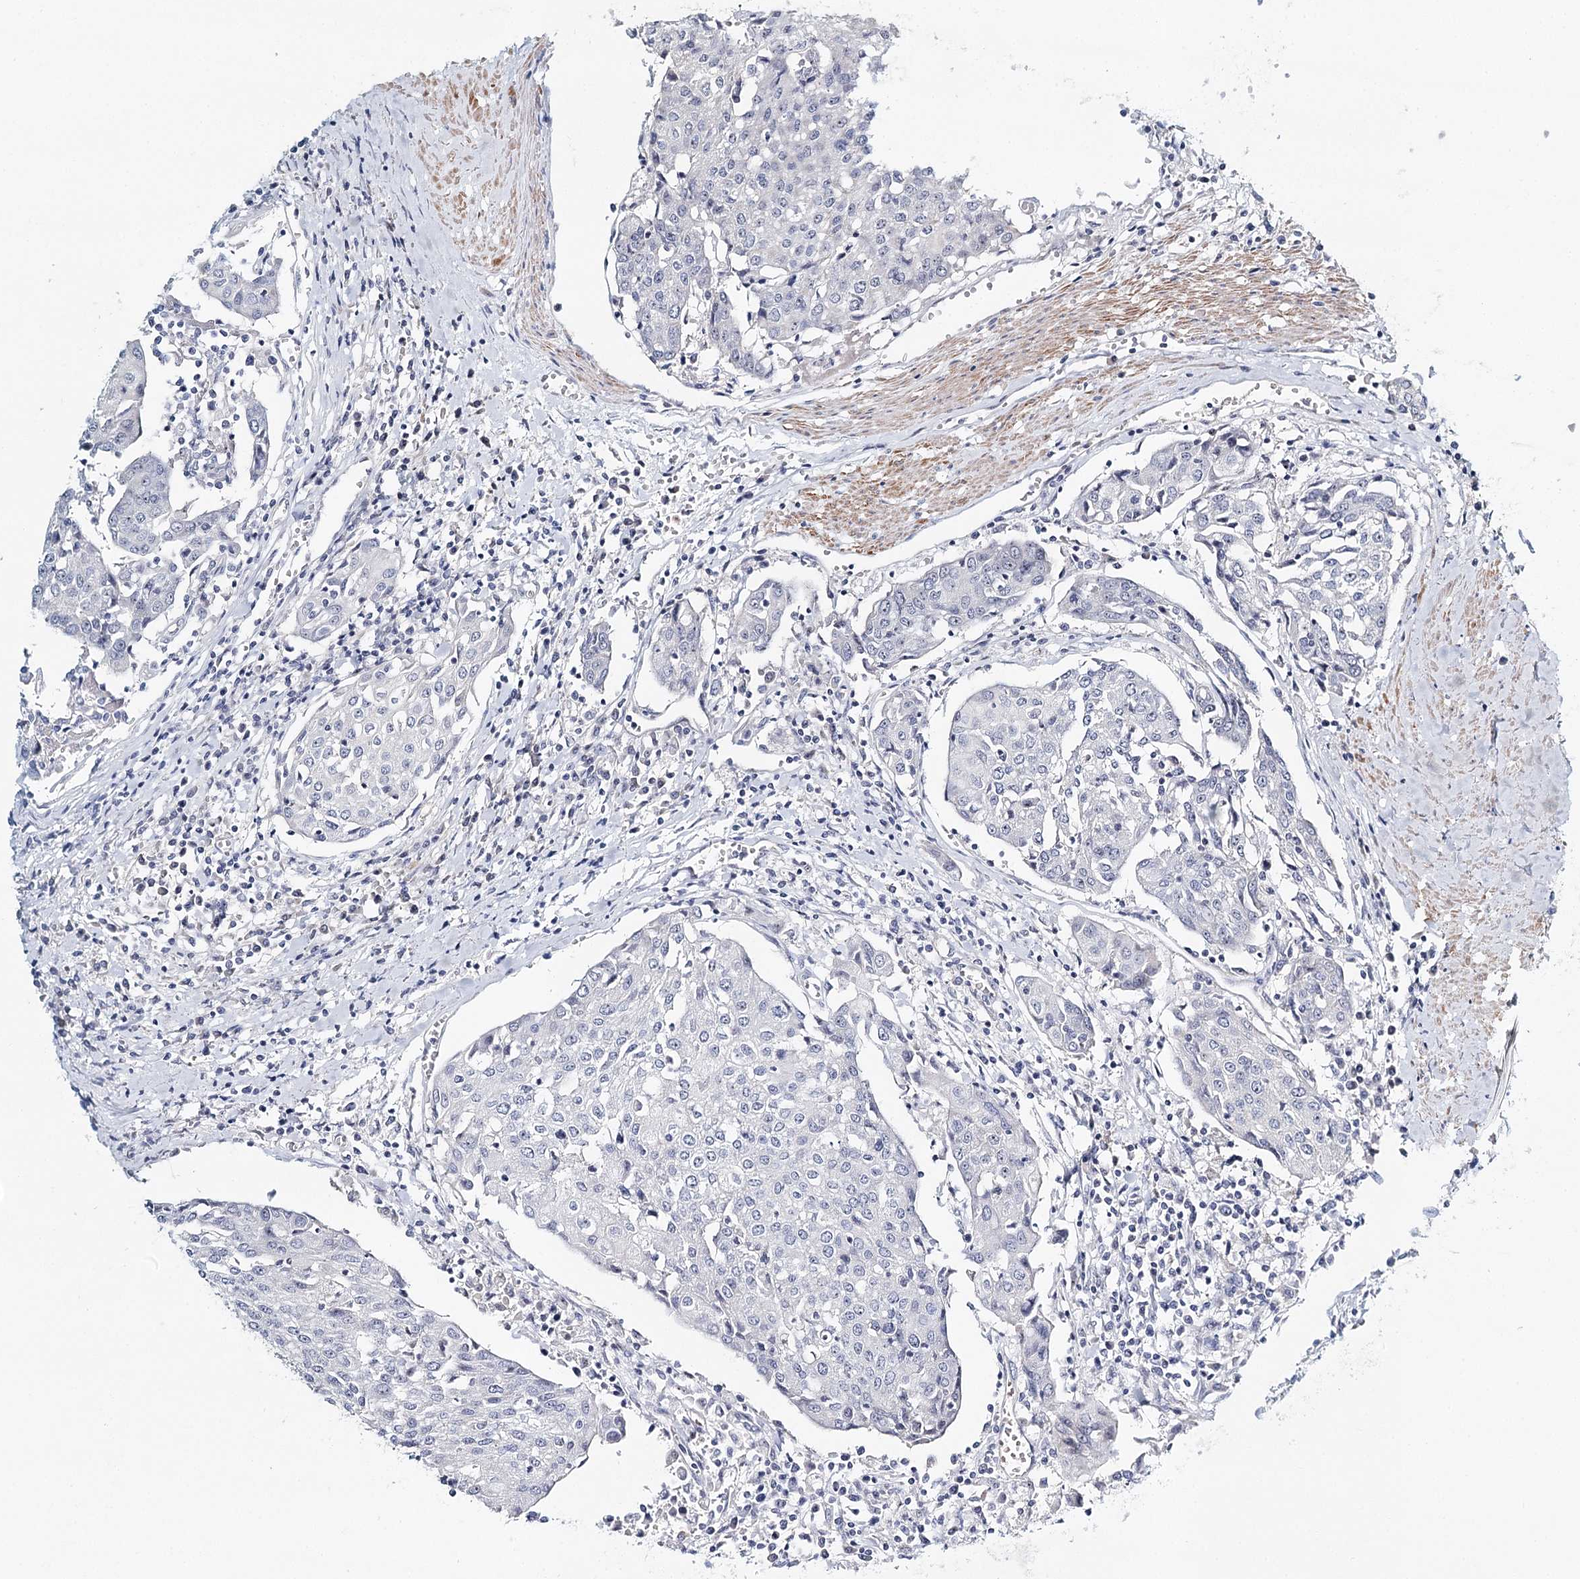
{"staining": {"intensity": "negative", "quantity": "none", "location": "none"}, "tissue": "urothelial cancer", "cell_type": "Tumor cells", "image_type": "cancer", "snomed": [{"axis": "morphology", "description": "Urothelial carcinoma, High grade"}, {"axis": "topography", "description": "Urinary bladder"}], "caption": "IHC of high-grade urothelial carcinoma exhibits no positivity in tumor cells.", "gene": "RBM43", "patient": {"sex": "female", "age": 85}}